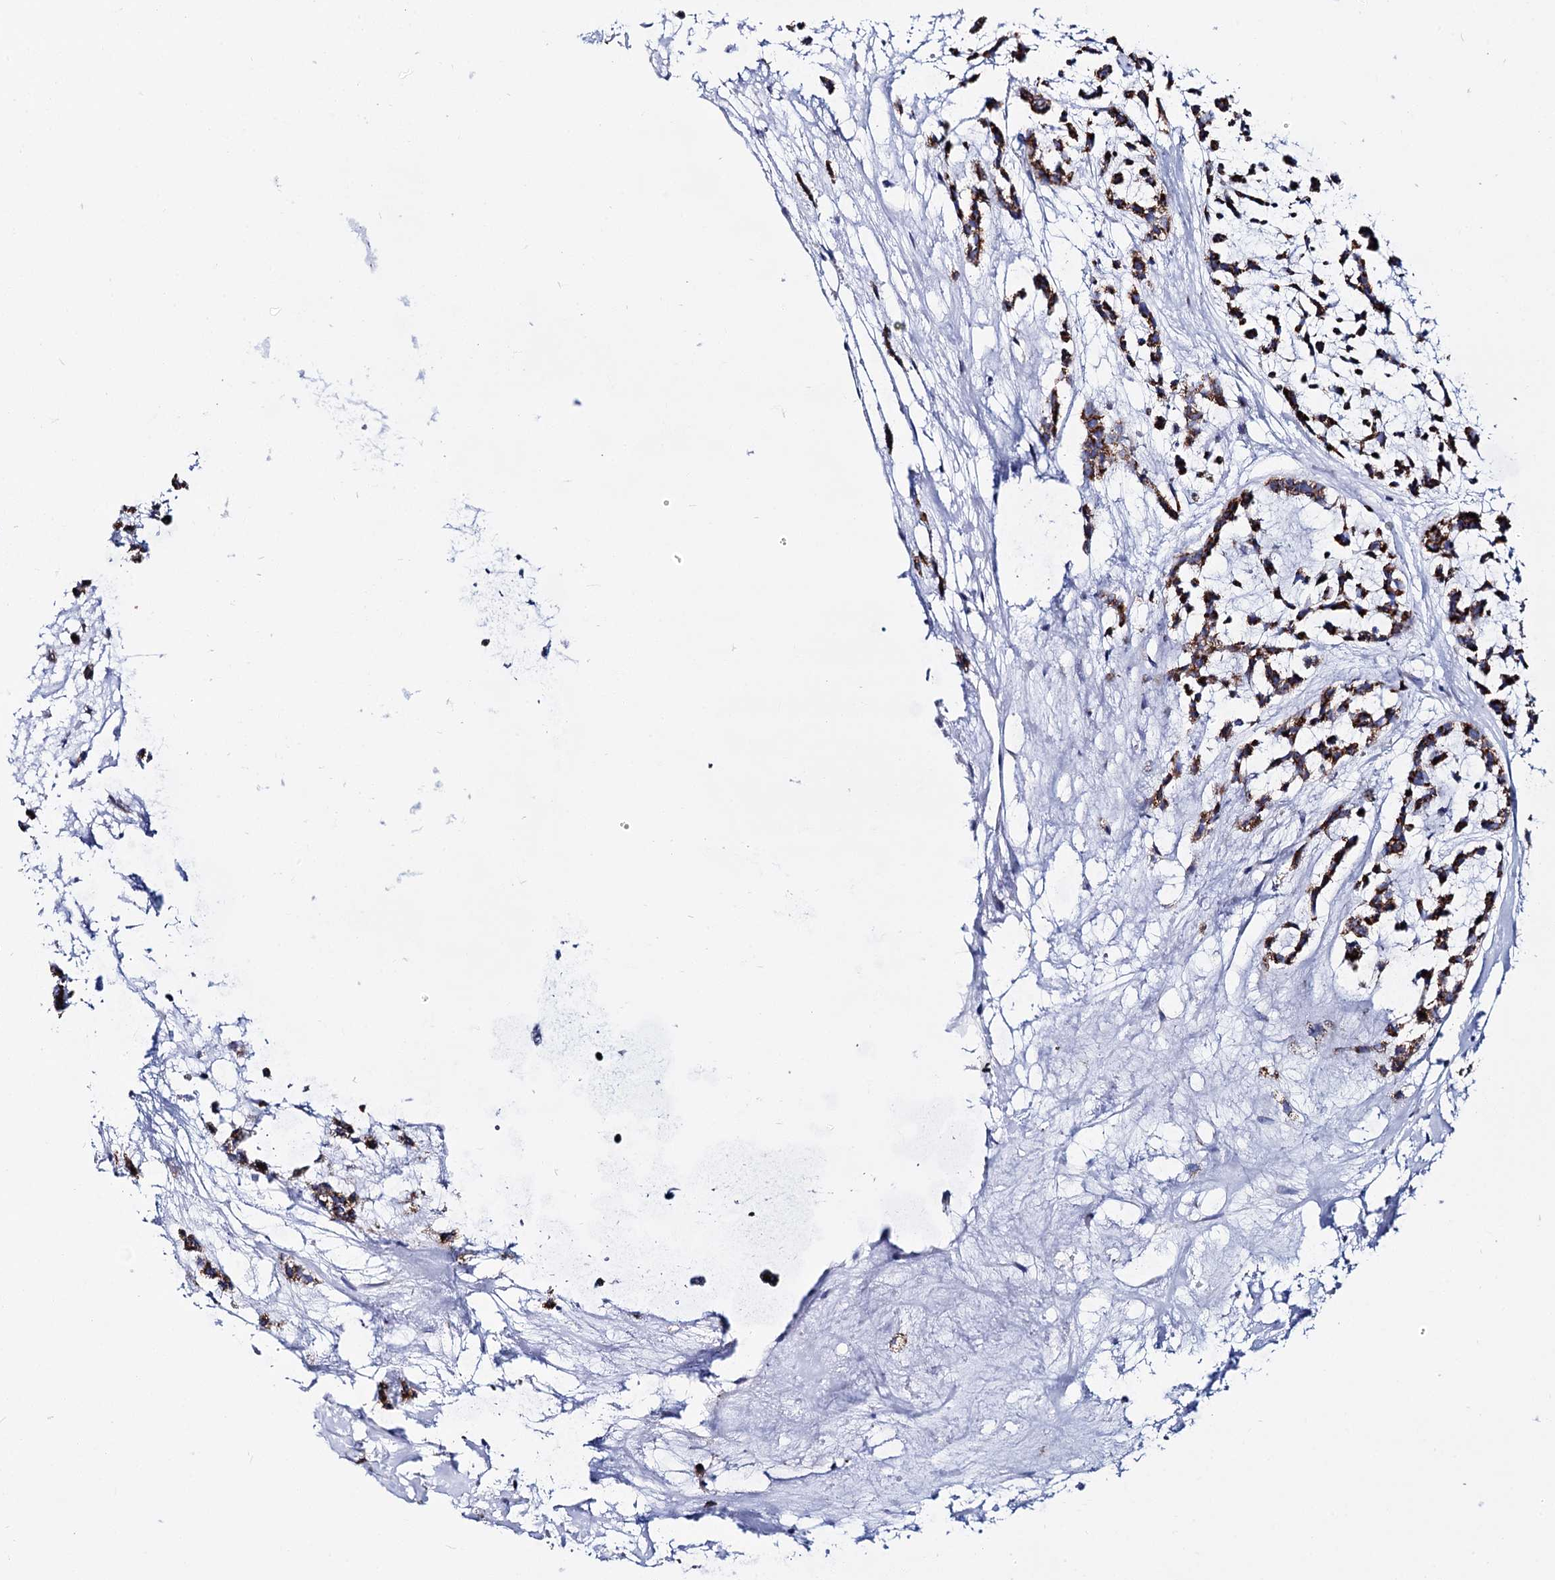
{"staining": {"intensity": "strong", "quantity": ">75%", "location": "cytoplasmic/membranous"}, "tissue": "head and neck cancer", "cell_type": "Tumor cells", "image_type": "cancer", "snomed": [{"axis": "morphology", "description": "Adenocarcinoma, NOS"}, {"axis": "morphology", "description": "Adenoma, NOS"}, {"axis": "topography", "description": "Head-Neck"}], "caption": "This micrograph shows immunohistochemistry (IHC) staining of human head and neck cancer (adenoma), with high strong cytoplasmic/membranous positivity in about >75% of tumor cells.", "gene": "UBASH3B", "patient": {"sex": "female", "age": 55}}